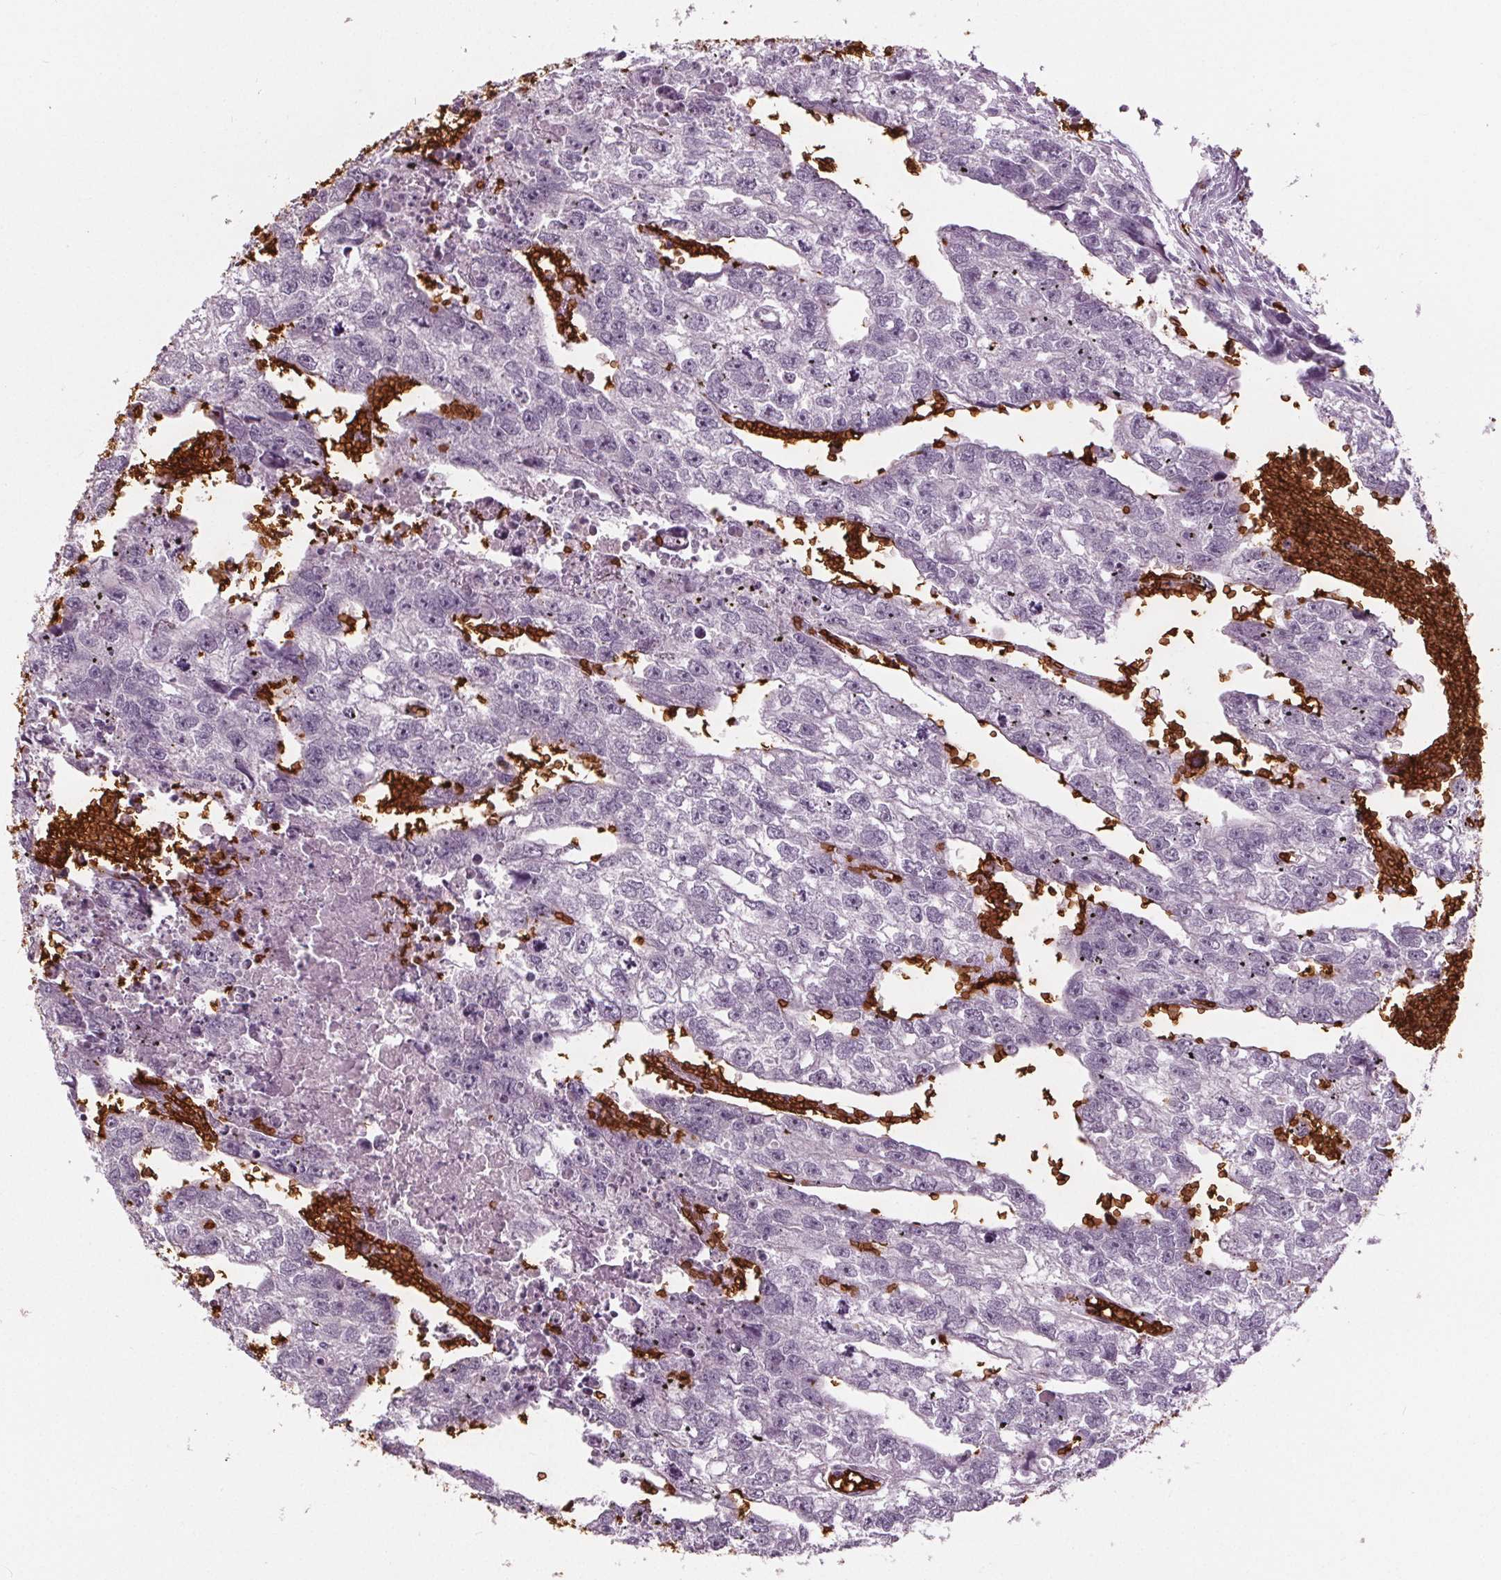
{"staining": {"intensity": "negative", "quantity": "none", "location": "none"}, "tissue": "testis cancer", "cell_type": "Tumor cells", "image_type": "cancer", "snomed": [{"axis": "morphology", "description": "Carcinoma, Embryonal, NOS"}, {"axis": "morphology", "description": "Teratoma, malignant, NOS"}, {"axis": "topography", "description": "Testis"}], "caption": "Testis cancer was stained to show a protein in brown. There is no significant expression in tumor cells.", "gene": "SLC4A1", "patient": {"sex": "male", "age": 44}}